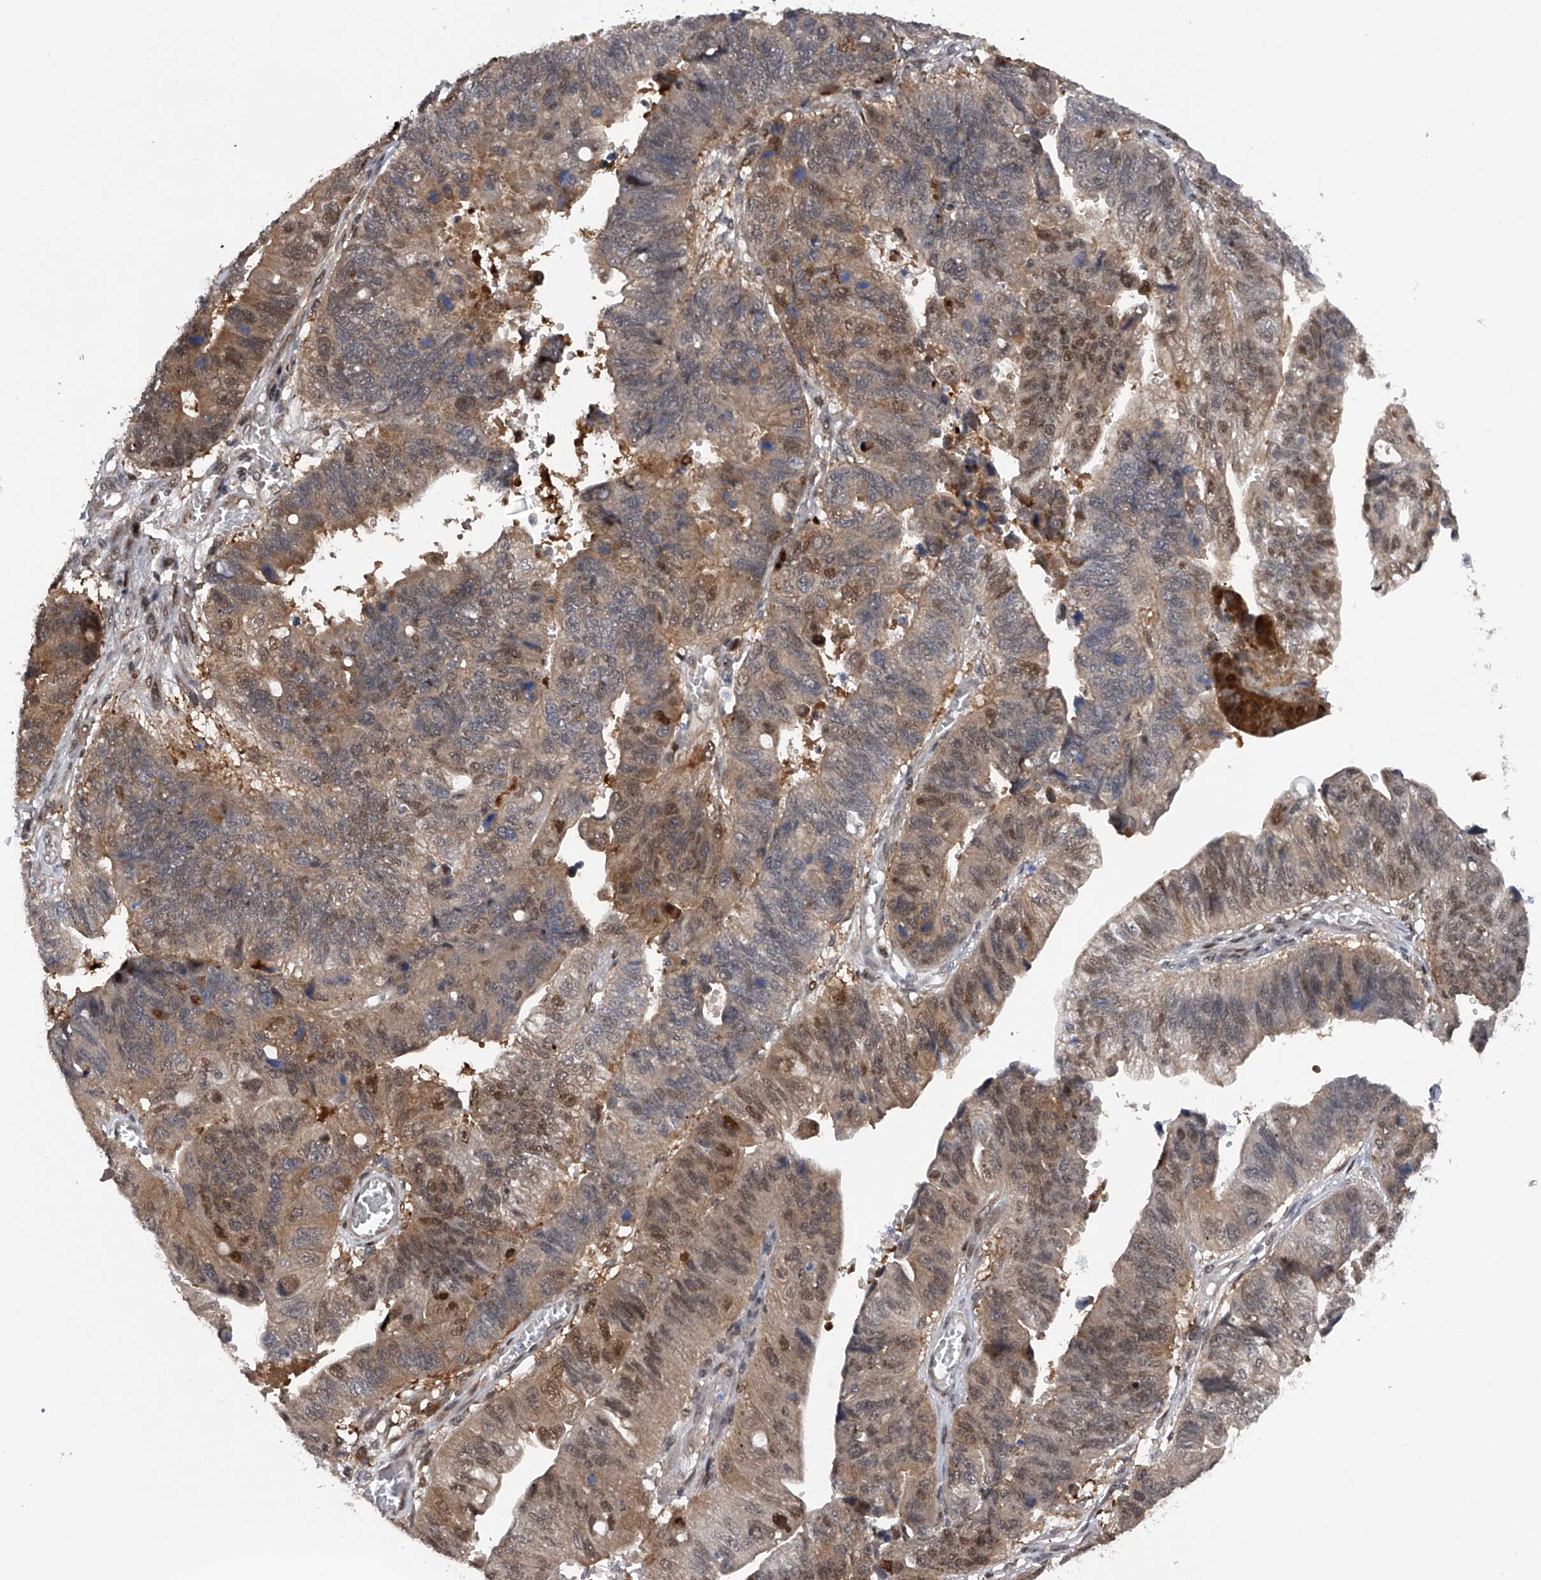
{"staining": {"intensity": "weak", "quantity": "25%-75%", "location": "cytoplasmic/membranous,nuclear"}, "tissue": "stomach cancer", "cell_type": "Tumor cells", "image_type": "cancer", "snomed": [{"axis": "morphology", "description": "Adenocarcinoma, NOS"}, {"axis": "topography", "description": "Stomach"}], "caption": "Weak cytoplasmic/membranous and nuclear staining is appreciated in approximately 25%-75% of tumor cells in stomach adenocarcinoma. (IHC, brightfield microscopy, high magnification).", "gene": "RWDD2A", "patient": {"sex": "male", "age": 59}}